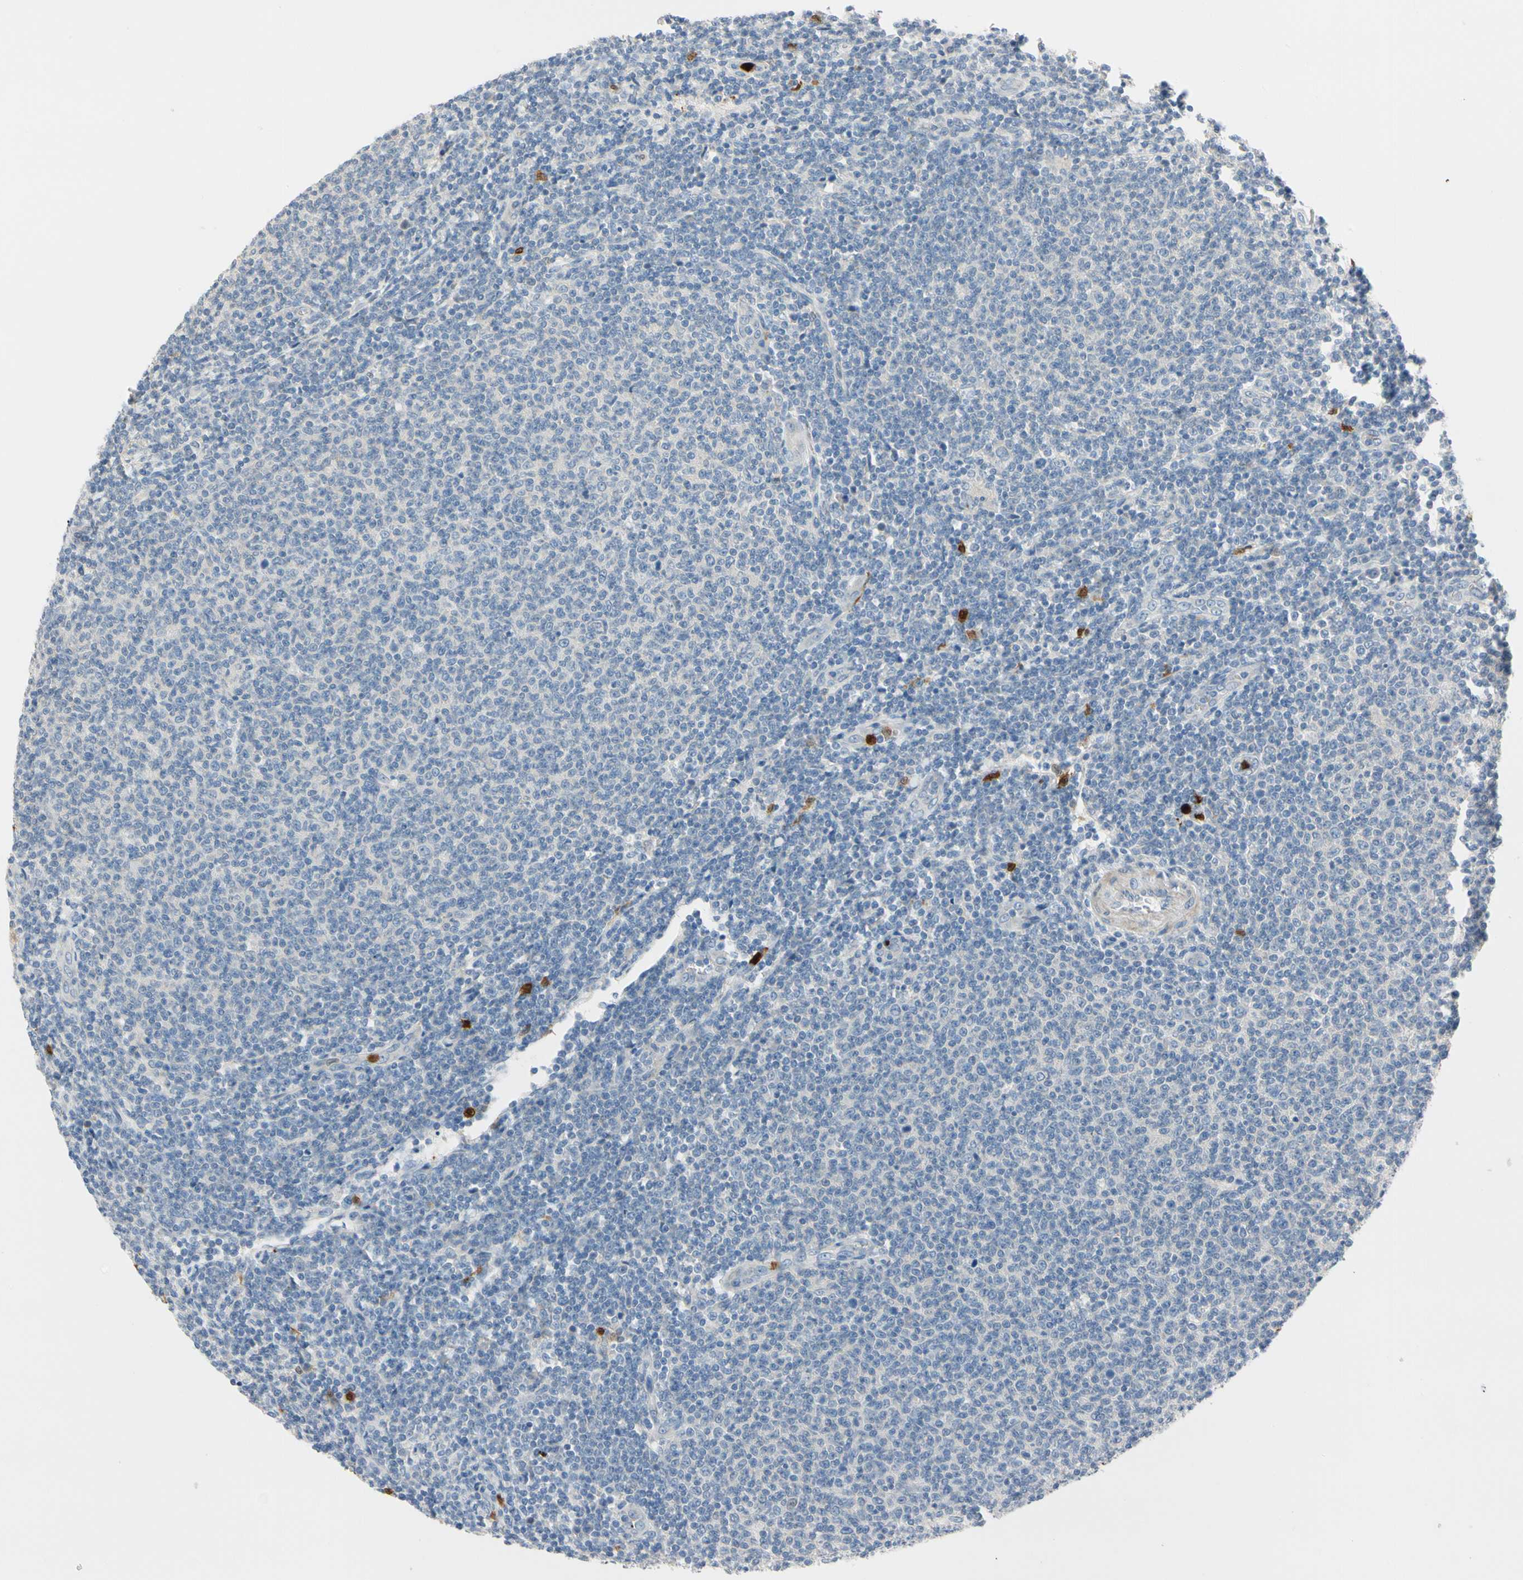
{"staining": {"intensity": "negative", "quantity": "none", "location": "none"}, "tissue": "lymphoma", "cell_type": "Tumor cells", "image_type": "cancer", "snomed": [{"axis": "morphology", "description": "Malignant lymphoma, non-Hodgkin's type, Low grade"}, {"axis": "topography", "description": "Lymph node"}], "caption": "A high-resolution photomicrograph shows immunohistochemistry staining of low-grade malignant lymphoma, non-Hodgkin's type, which demonstrates no significant positivity in tumor cells.", "gene": "TRAF5", "patient": {"sex": "male", "age": 66}}